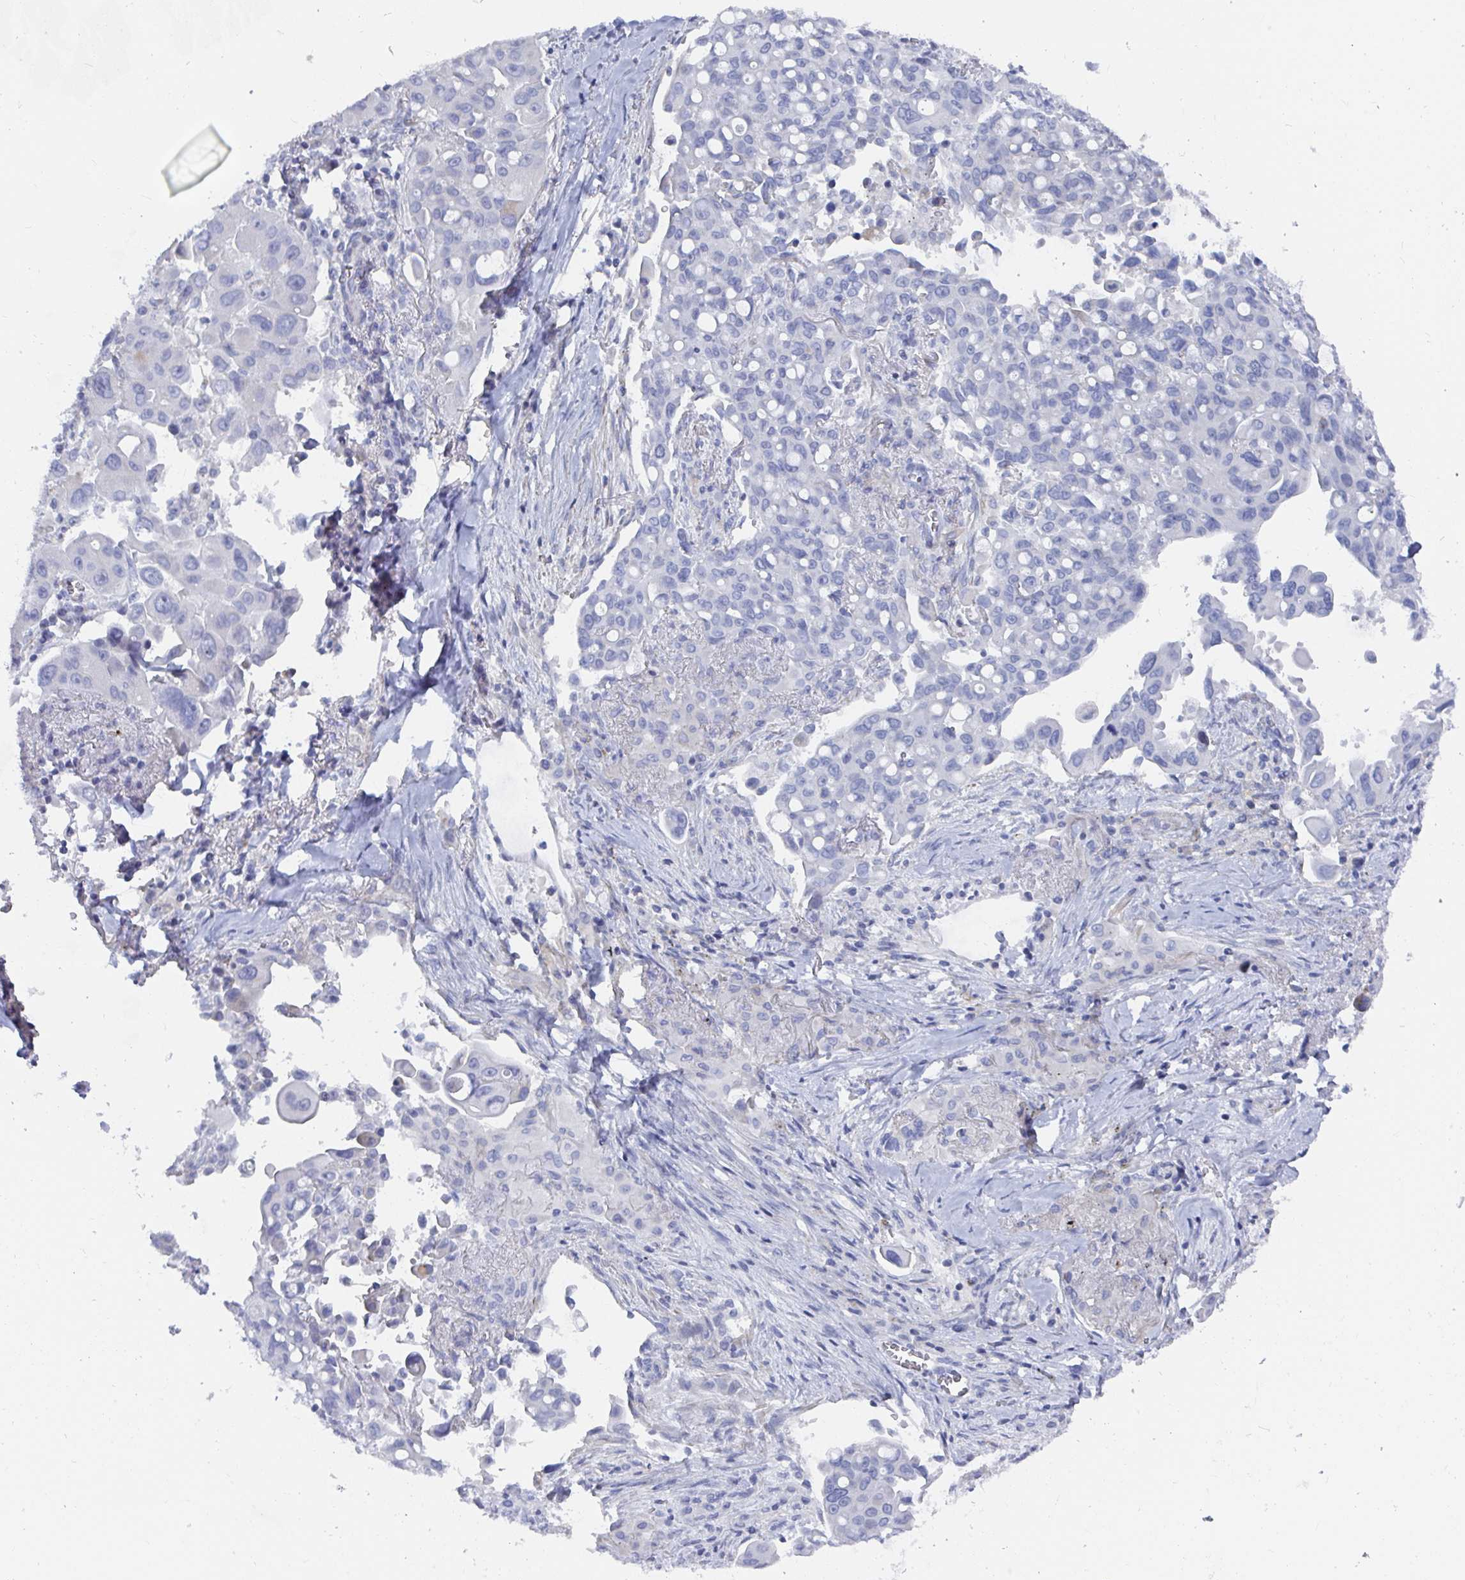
{"staining": {"intensity": "negative", "quantity": "none", "location": "none"}, "tissue": "lung cancer", "cell_type": "Tumor cells", "image_type": "cancer", "snomed": [{"axis": "morphology", "description": "Adenocarcinoma, NOS"}, {"axis": "topography", "description": "Lung"}], "caption": "An immunohistochemistry image of lung cancer (adenocarcinoma) is shown. There is no staining in tumor cells of lung cancer (adenocarcinoma).", "gene": "ZFP82", "patient": {"sex": "male", "age": 68}}